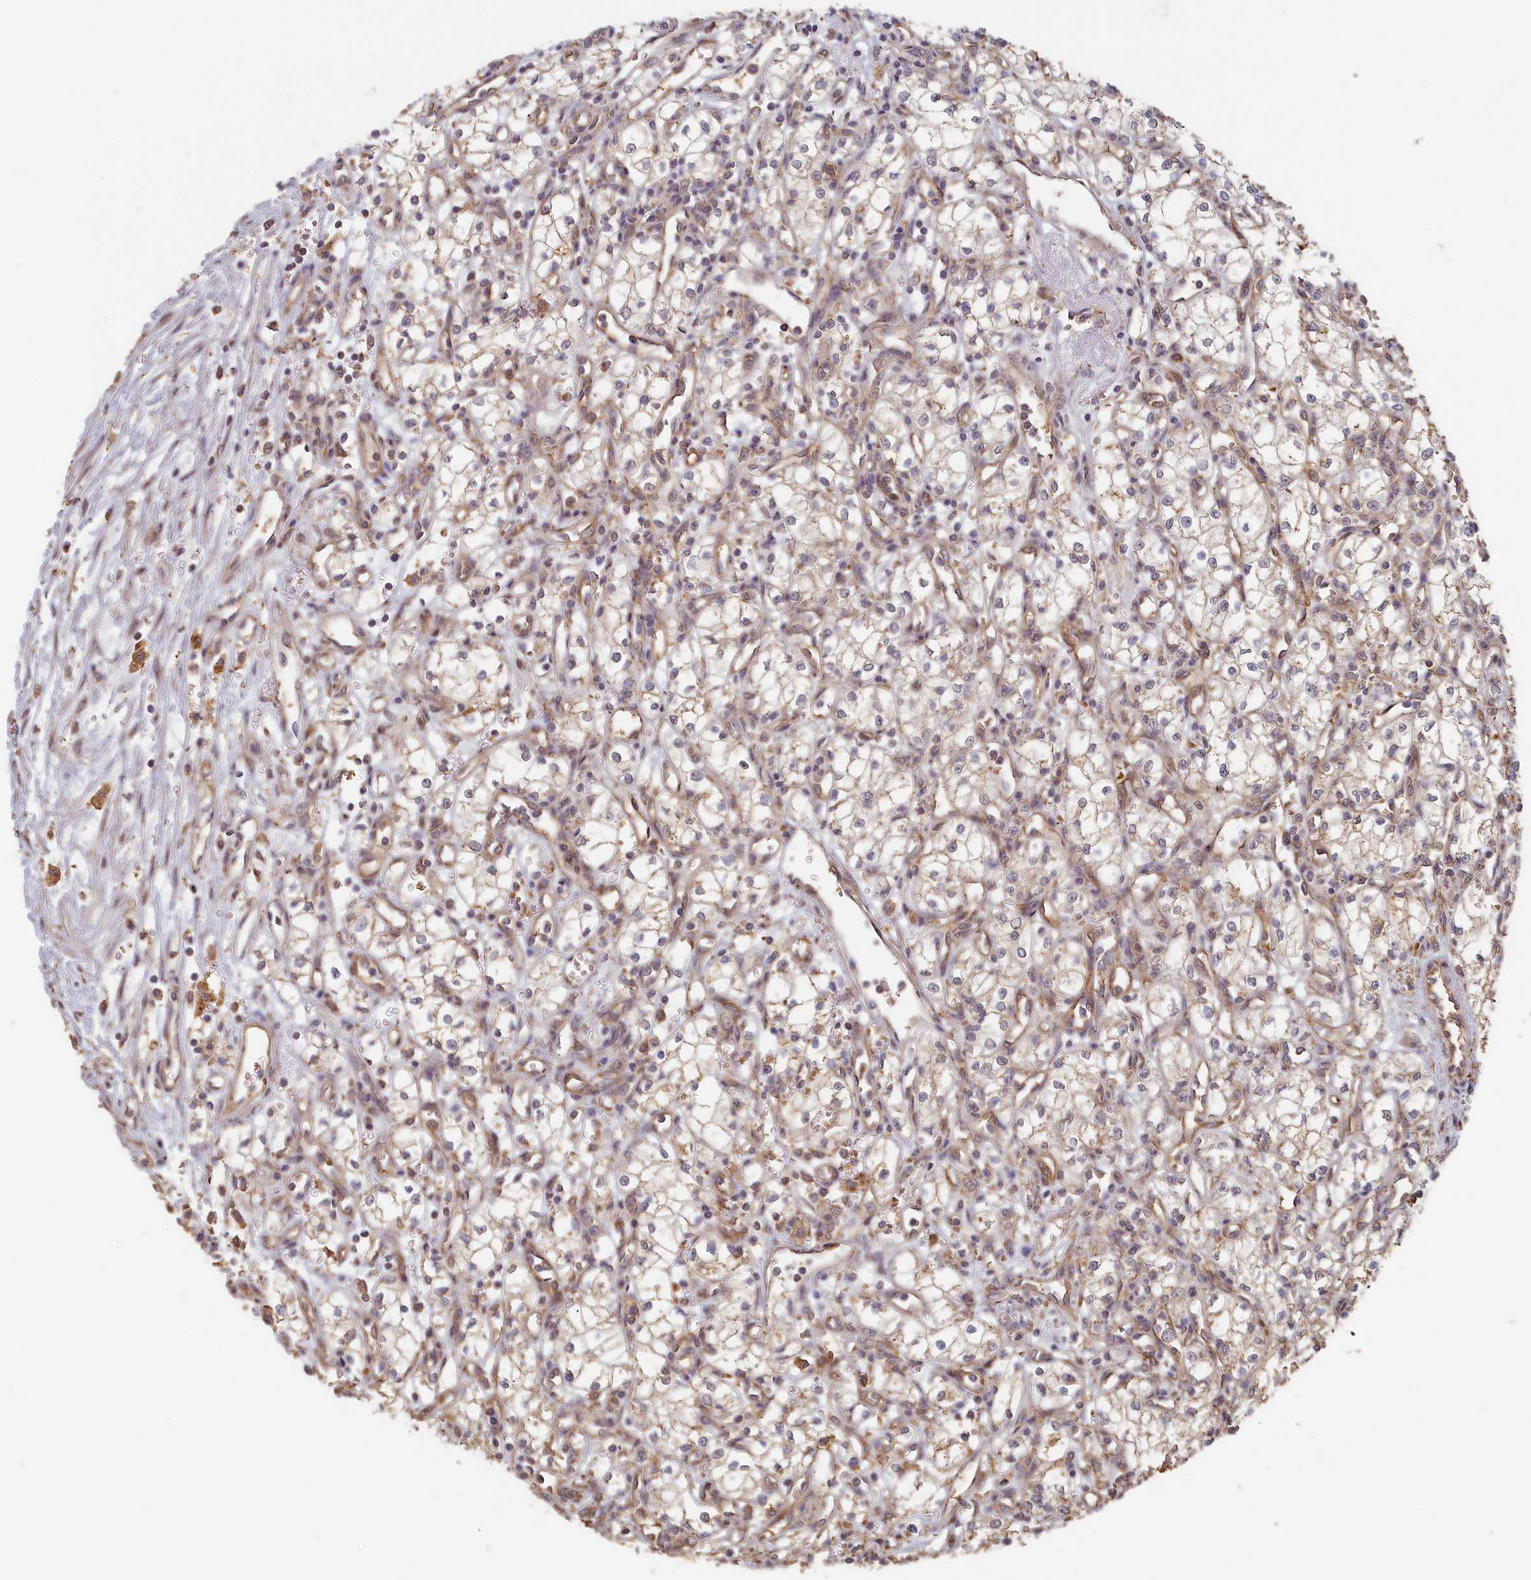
{"staining": {"intensity": "negative", "quantity": "none", "location": "none"}, "tissue": "renal cancer", "cell_type": "Tumor cells", "image_type": "cancer", "snomed": [{"axis": "morphology", "description": "Adenocarcinoma, NOS"}, {"axis": "topography", "description": "Kidney"}], "caption": "Tumor cells are negative for brown protein staining in adenocarcinoma (renal).", "gene": "STX16", "patient": {"sex": "male", "age": 59}}